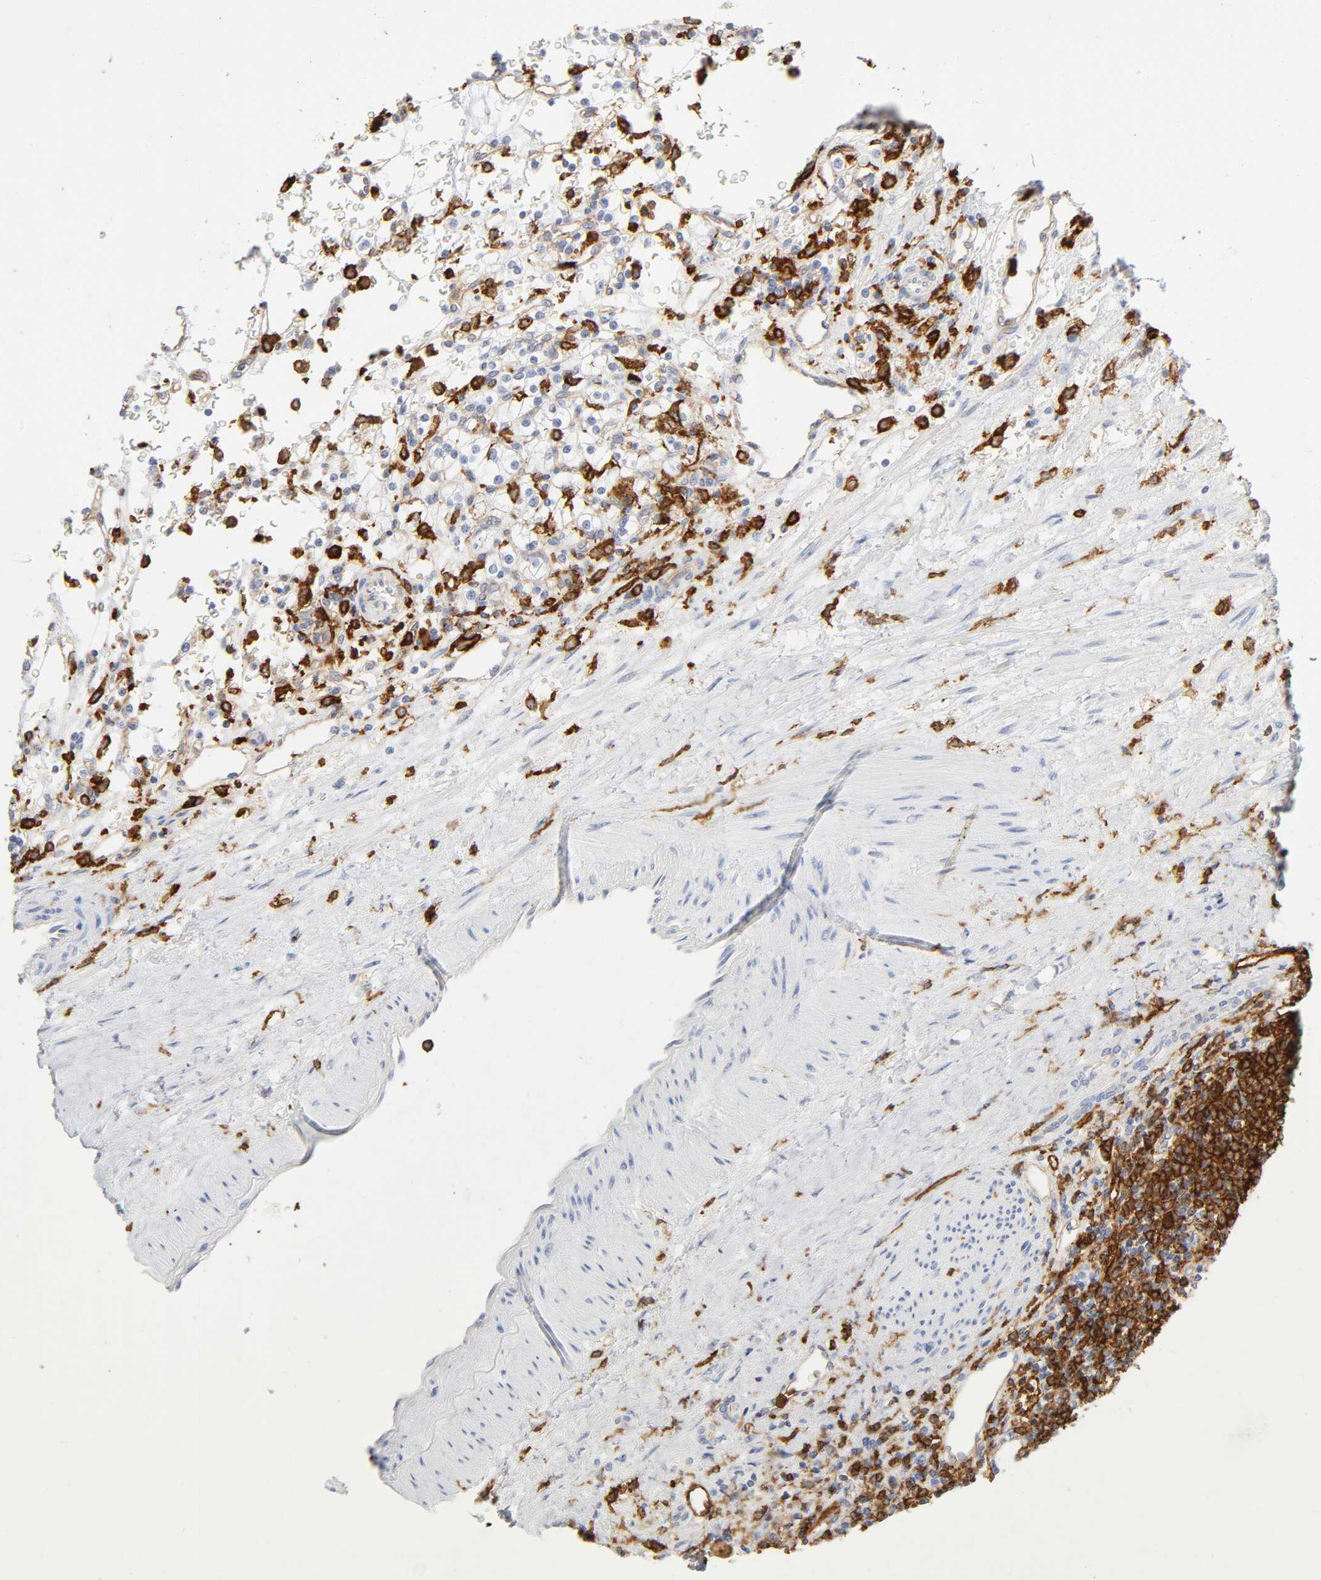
{"staining": {"intensity": "negative", "quantity": "none", "location": "none"}, "tissue": "renal cancer", "cell_type": "Tumor cells", "image_type": "cancer", "snomed": [{"axis": "morphology", "description": "Normal tissue, NOS"}, {"axis": "morphology", "description": "Adenocarcinoma, NOS"}, {"axis": "topography", "description": "Kidney"}], "caption": "Immunohistochemistry (IHC) of human renal cancer (adenocarcinoma) displays no expression in tumor cells.", "gene": "LYN", "patient": {"sex": "female", "age": 55}}